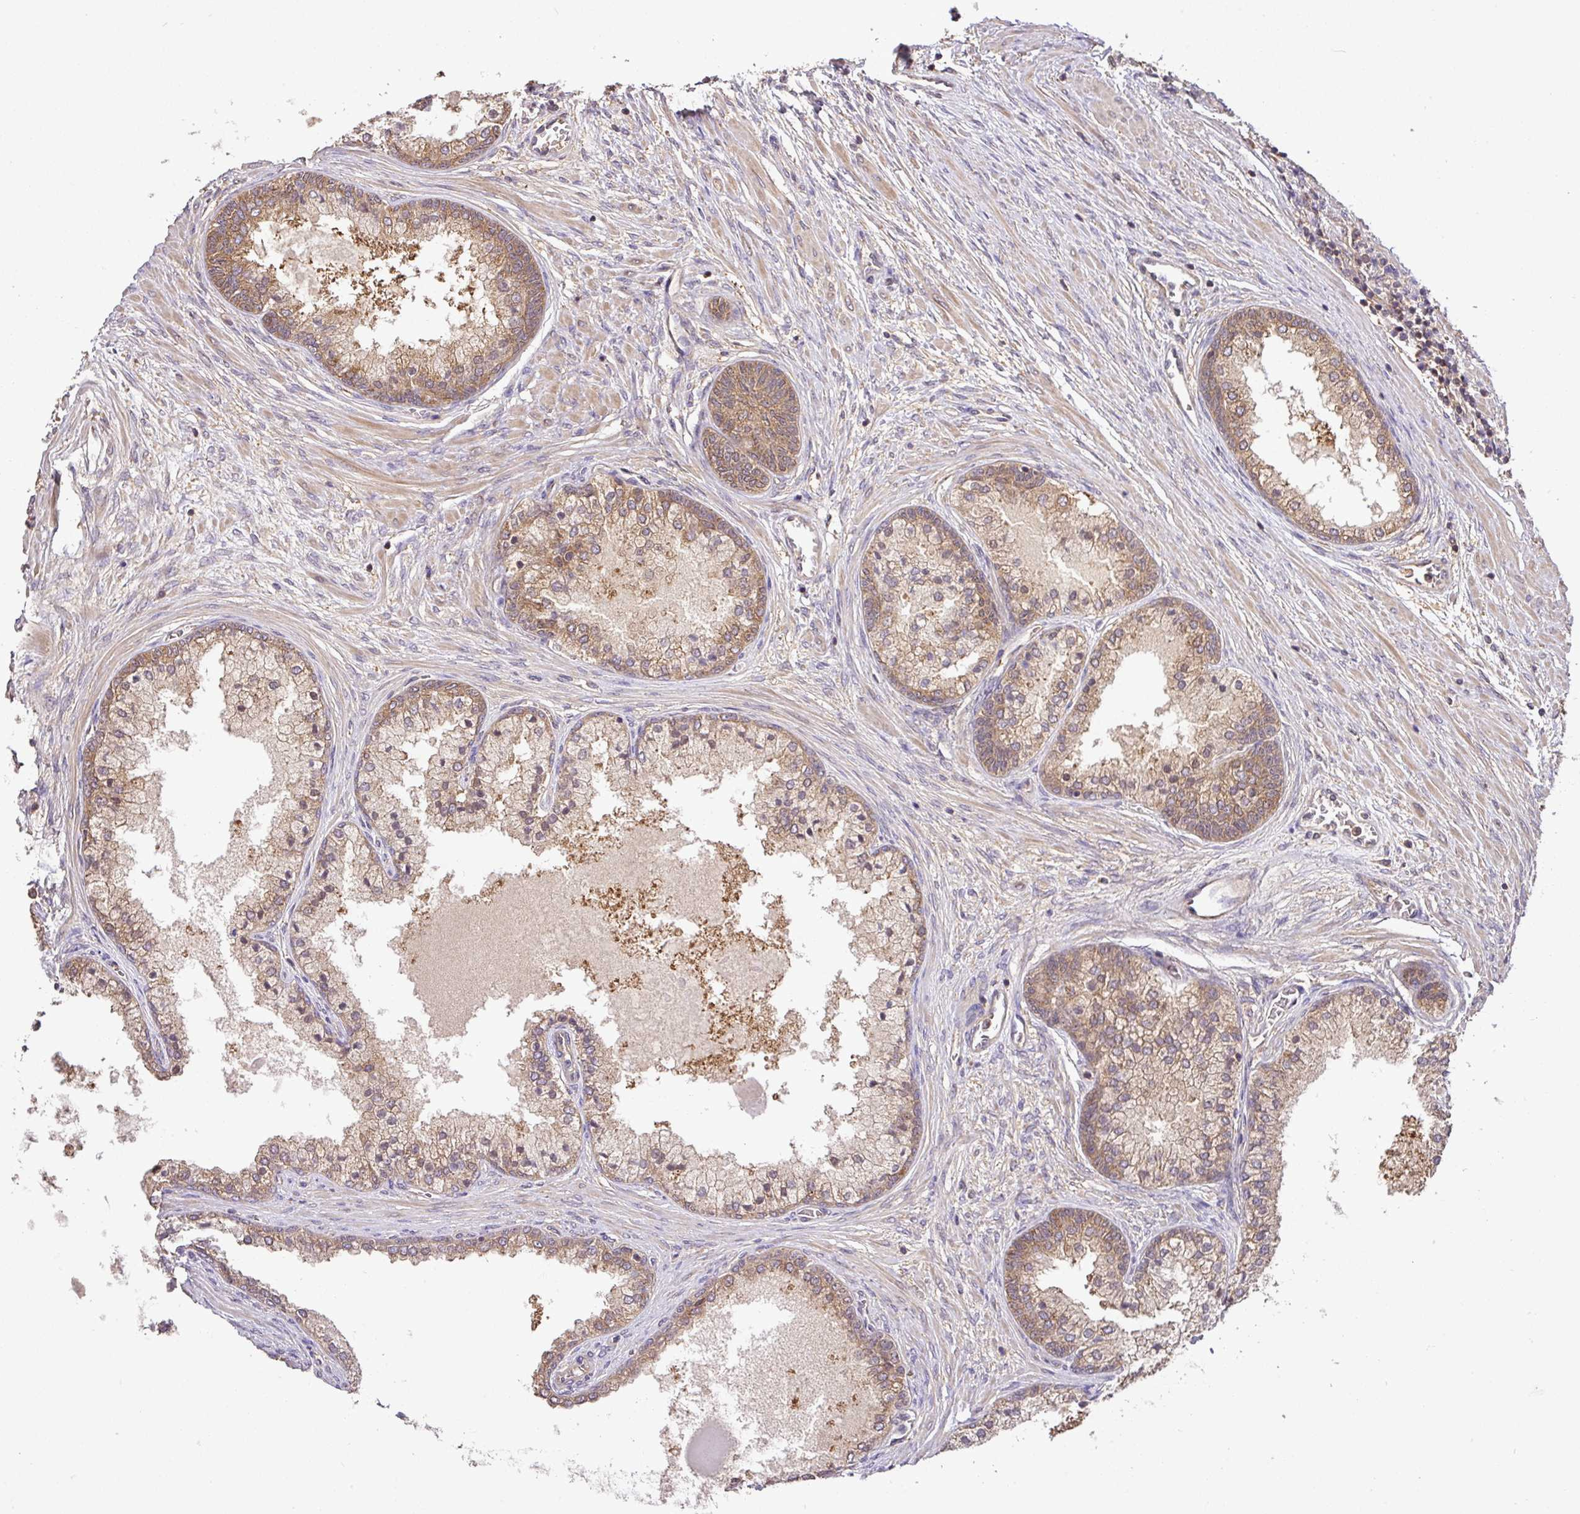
{"staining": {"intensity": "moderate", "quantity": ">75%", "location": "cytoplasmic/membranous"}, "tissue": "prostate cancer", "cell_type": "Tumor cells", "image_type": "cancer", "snomed": [{"axis": "morphology", "description": "Adenocarcinoma, Low grade"}, {"axis": "topography", "description": "Prostate"}], "caption": "Immunohistochemical staining of human prostate cancer (low-grade adenocarcinoma) demonstrates medium levels of moderate cytoplasmic/membranous expression in about >75% of tumor cells. (IHC, brightfield microscopy, high magnification).", "gene": "GSPT1", "patient": {"sex": "male", "age": 59}}